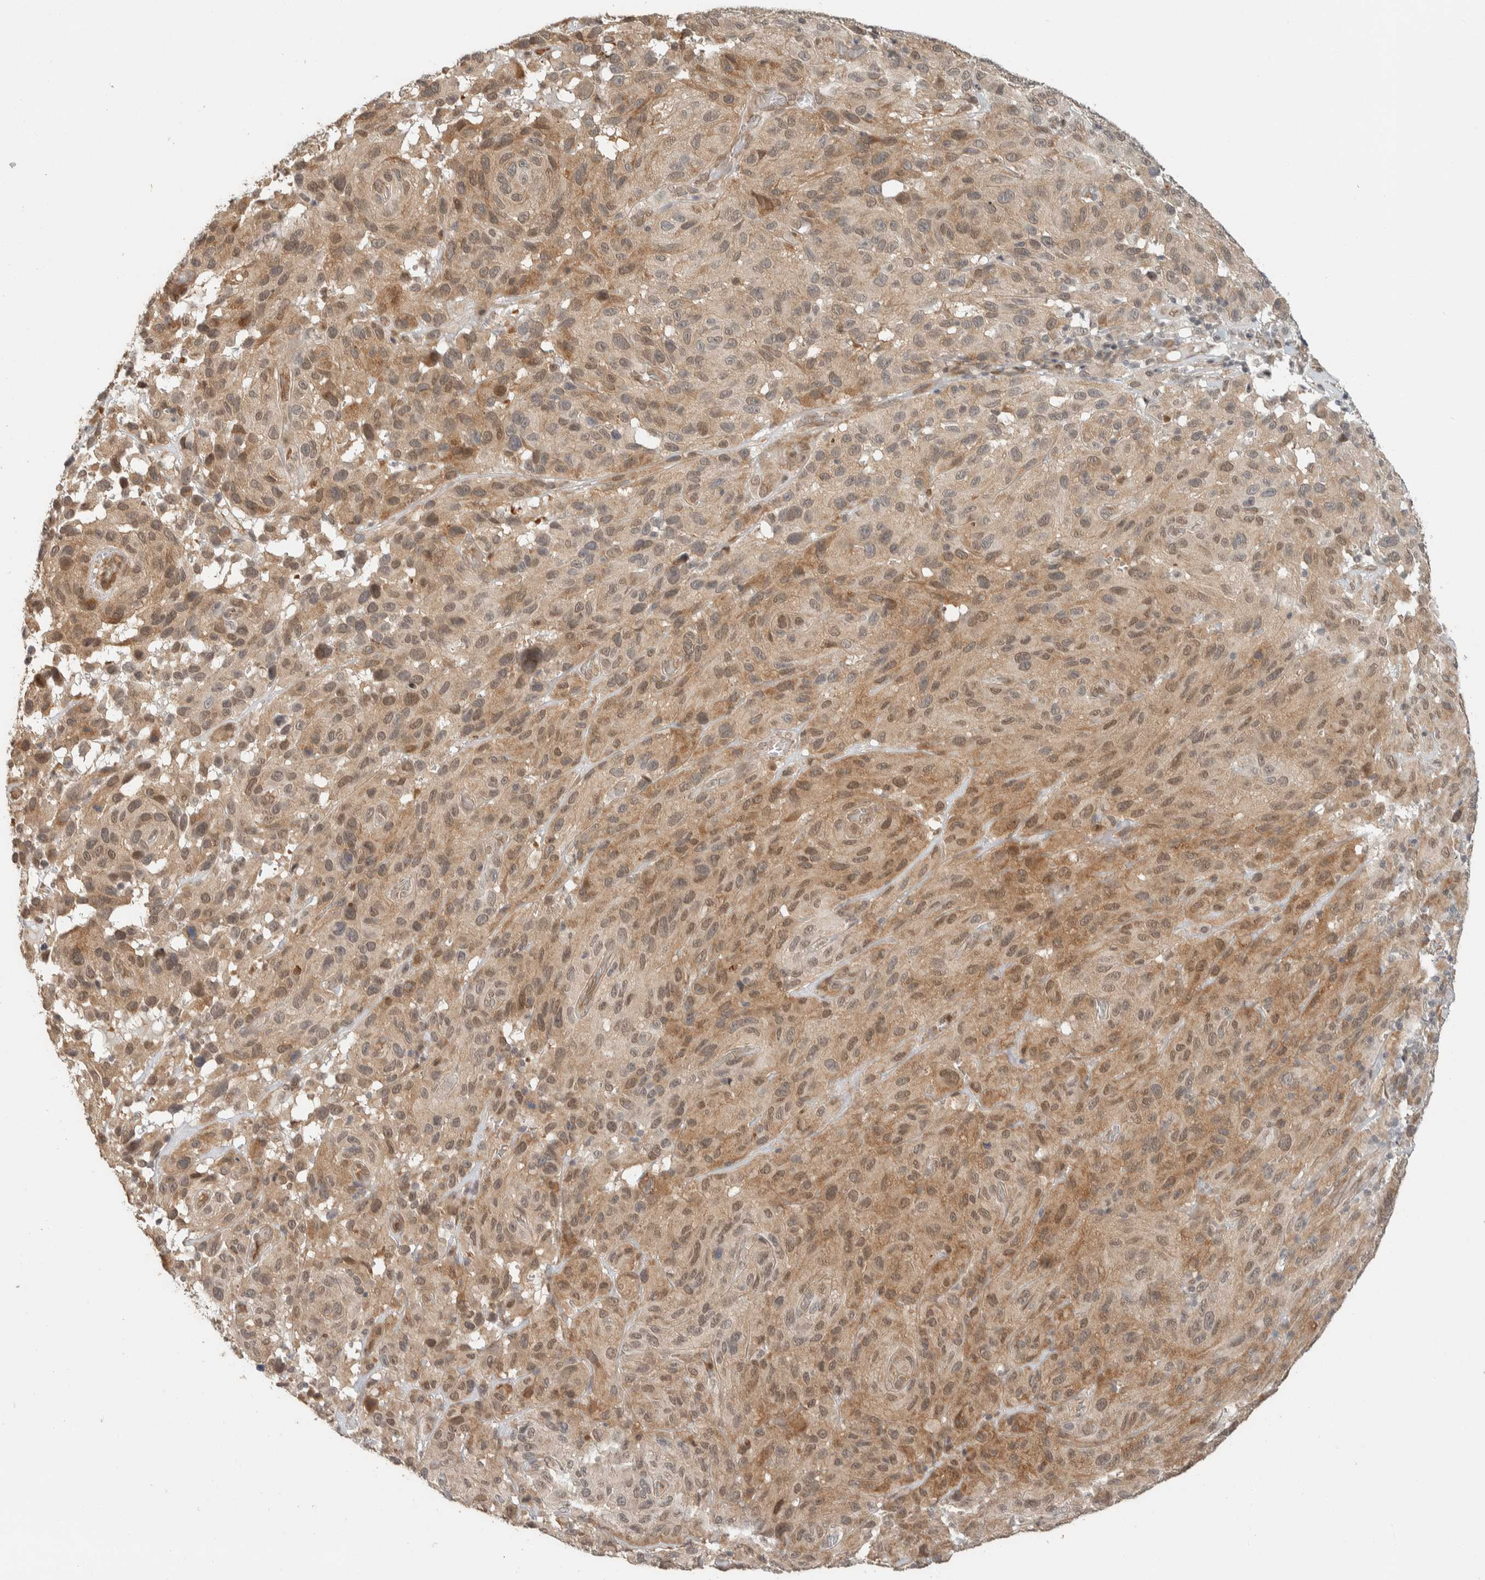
{"staining": {"intensity": "moderate", "quantity": ">75%", "location": "cytoplasmic/membranous,nuclear"}, "tissue": "melanoma", "cell_type": "Tumor cells", "image_type": "cancer", "snomed": [{"axis": "morphology", "description": "Malignant melanoma, NOS"}, {"axis": "topography", "description": "Skin"}], "caption": "Moderate cytoplasmic/membranous and nuclear staining for a protein is seen in about >75% of tumor cells of malignant melanoma using IHC.", "gene": "ZBTB2", "patient": {"sex": "male", "age": 66}}